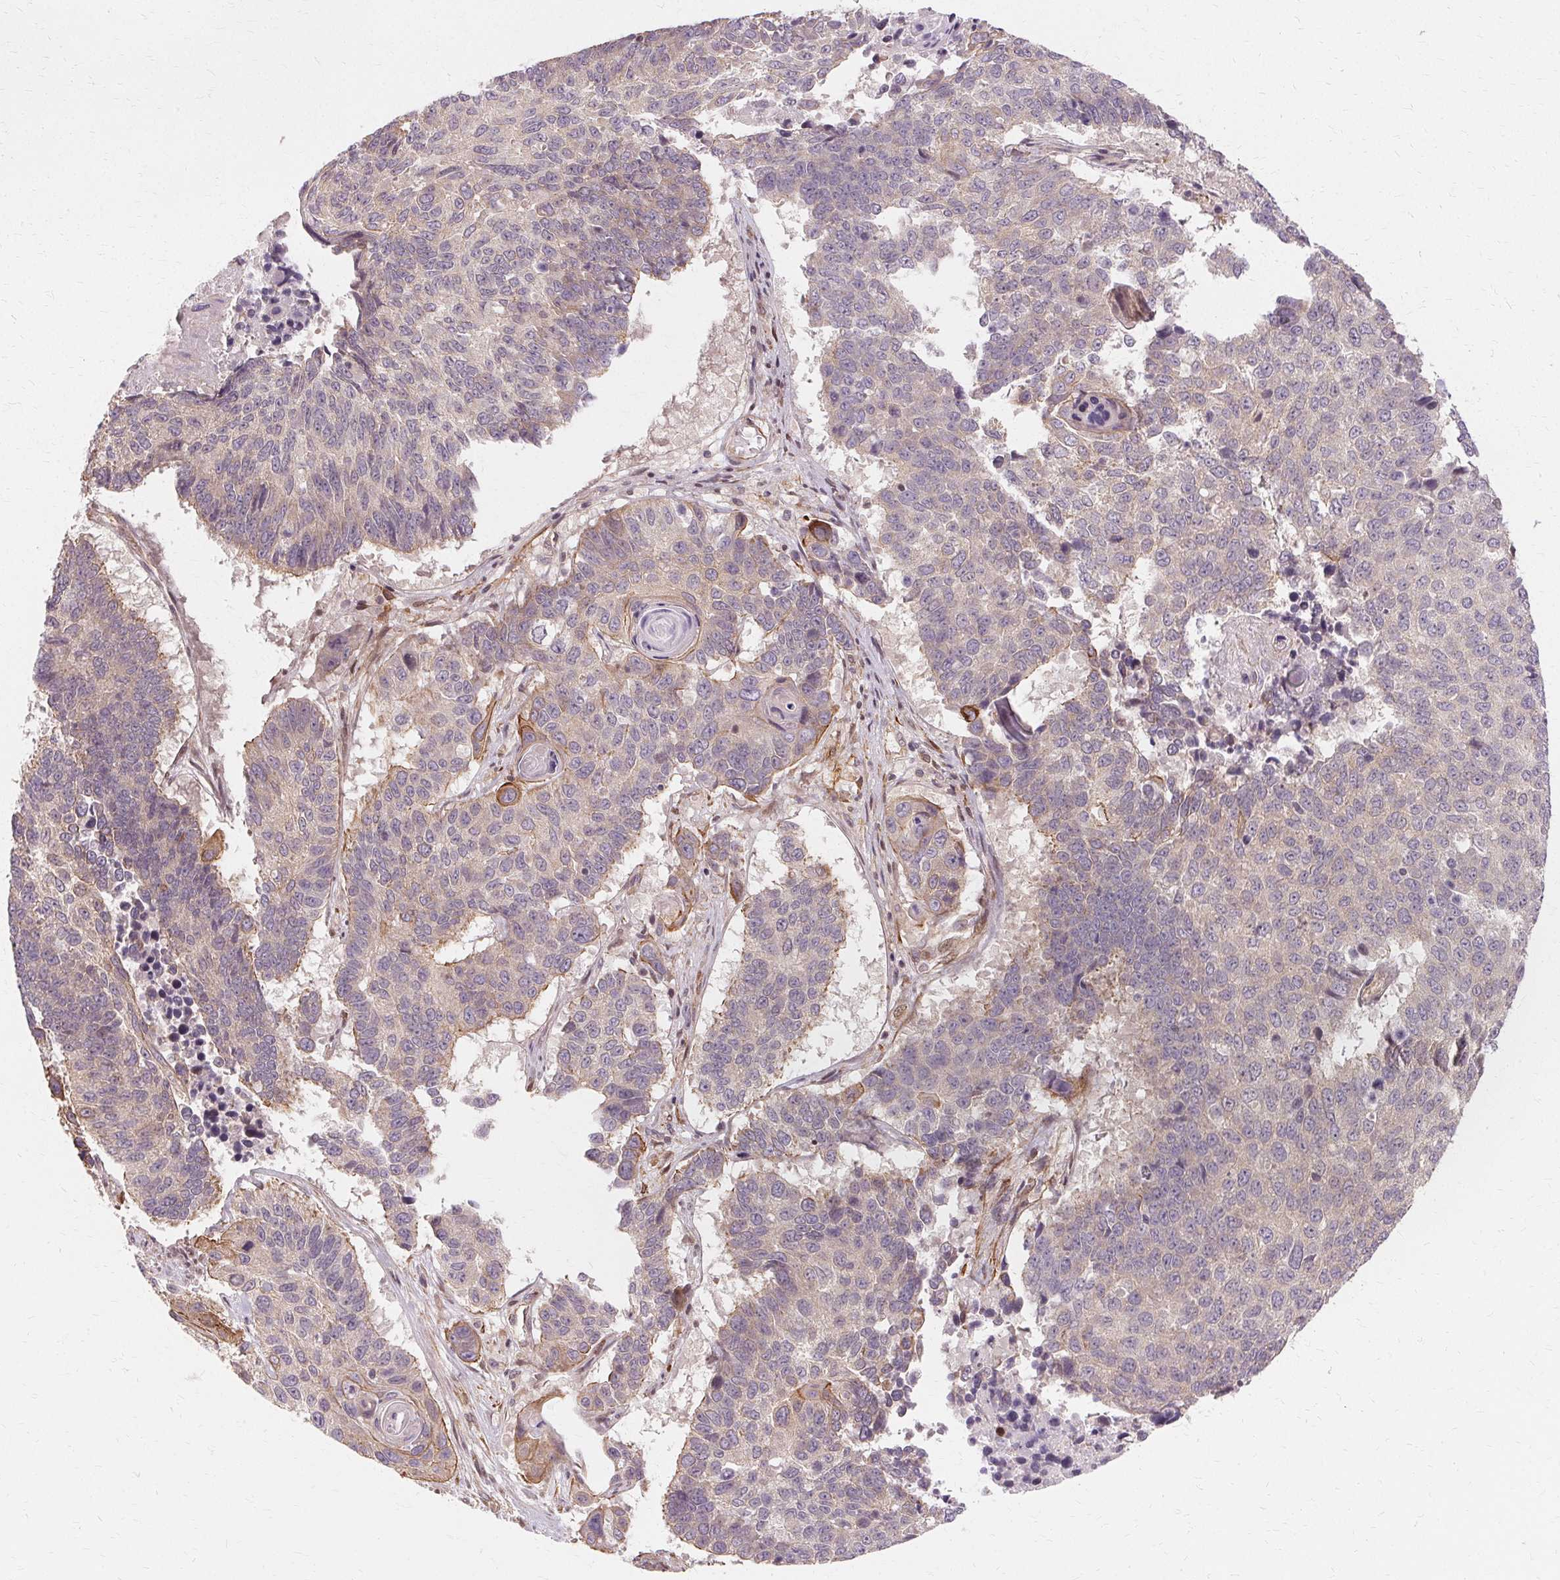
{"staining": {"intensity": "weak", "quantity": "<25%", "location": "cytoplasmic/membranous"}, "tissue": "lung cancer", "cell_type": "Tumor cells", "image_type": "cancer", "snomed": [{"axis": "morphology", "description": "Squamous cell carcinoma, NOS"}, {"axis": "topography", "description": "Lung"}], "caption": "This micrograph is of squamous cell carcinoma (lung) stained with immunohistochemistry (IHC) to label a protein in brown with the nuclei are counter-stained blue. There is no staining in tumor cells.", "gene": "USP8", "patient": {"sex": "male", "age": 73}}